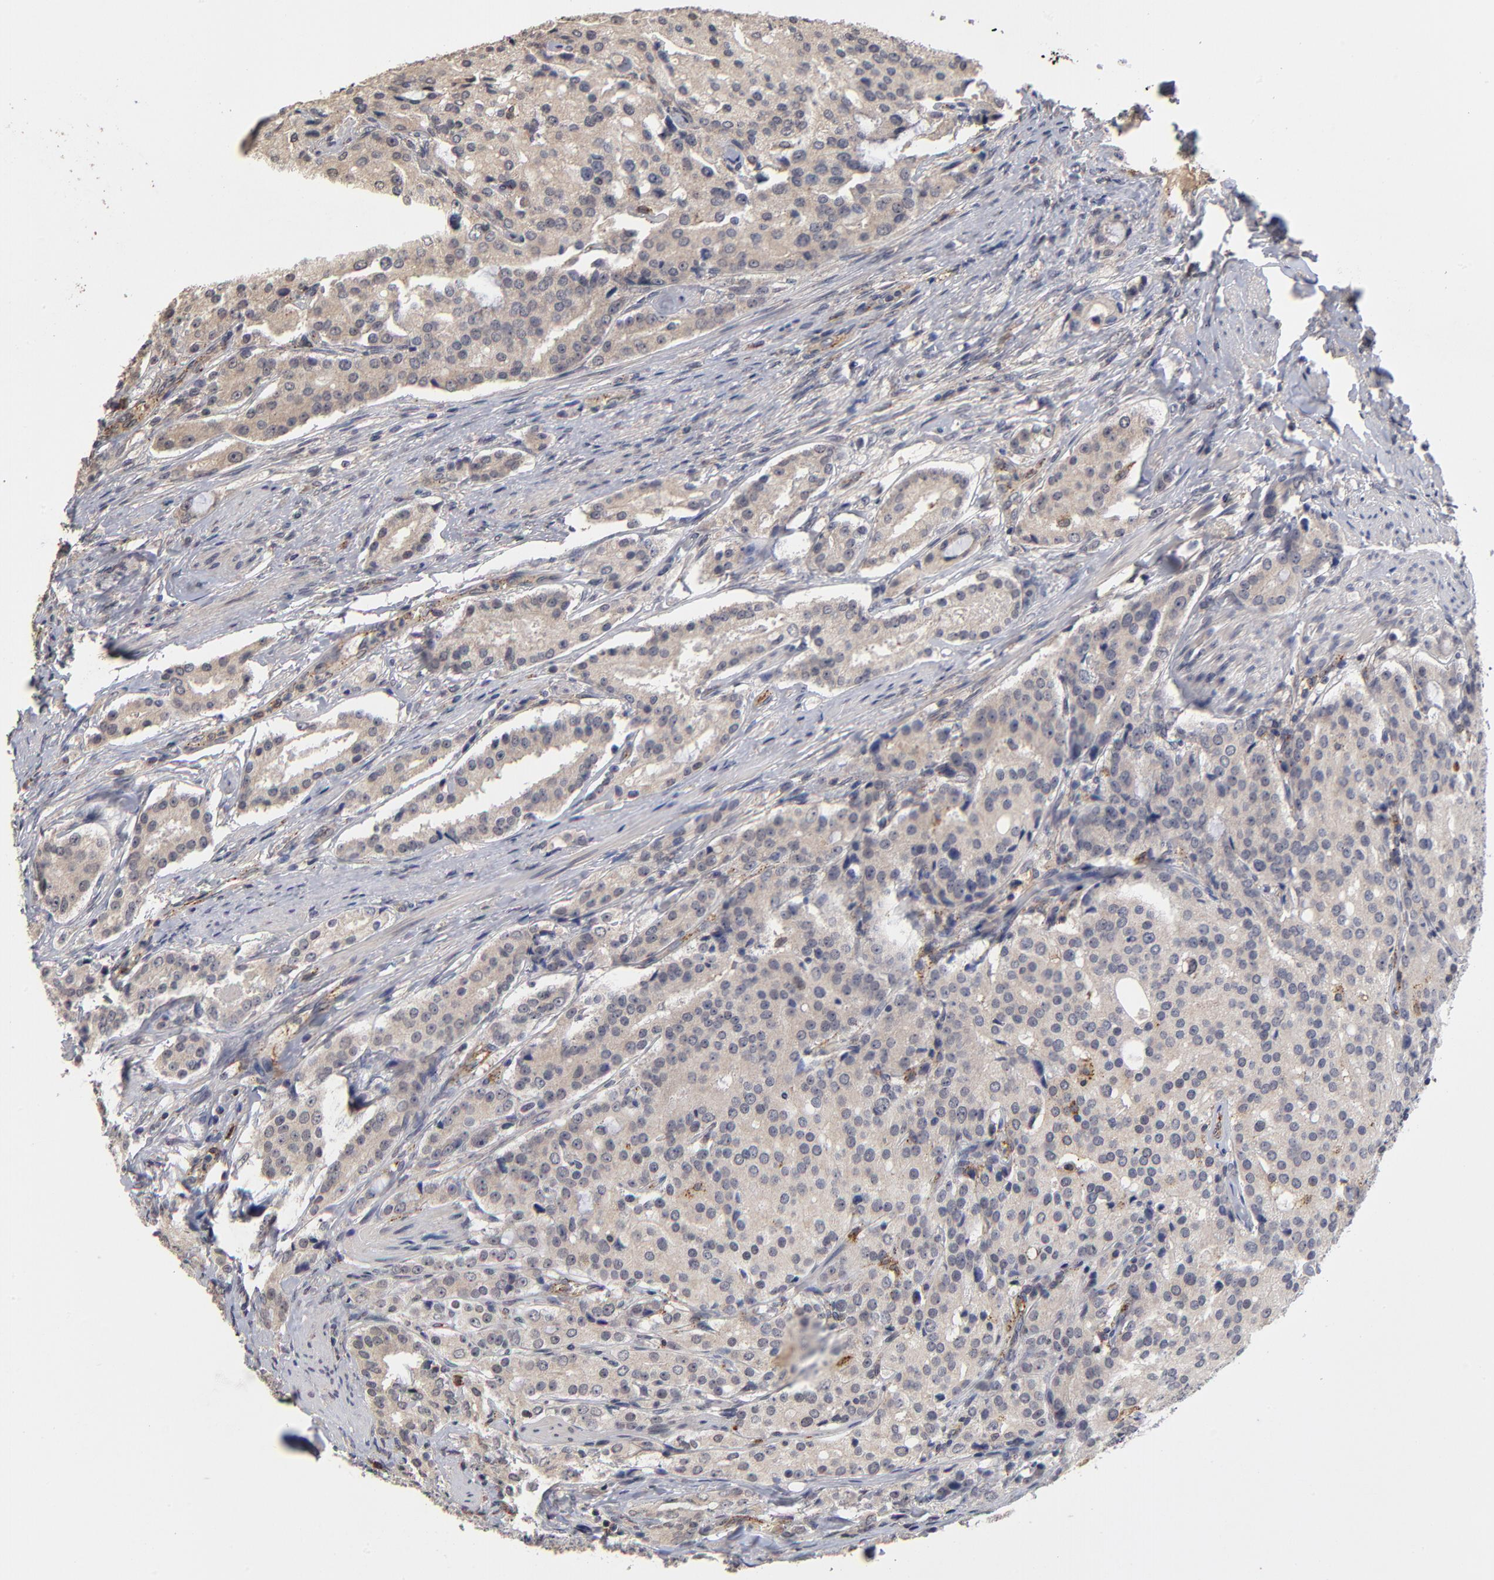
{"staining": {"intensity": "weak", "quantity": "25%-75%", "location": "cytoplasmic/membranous"}, "tissue": "prostate cancer", "cell_type": "Tumor cells", "image_type": "cancer", "snomed": [{"axis": "morphology", "description": "Adenocarcinoma, Medium grade"}, {"axis": "topography", "description": "Prostate"}], "caption": "This photomicrograph displays IHC staining of prostate cancer, with low weak cytoplasmic/membranous expression in approximately 25%-75% of tumor cells.", "gene": "ASB8", "patient": {"sex": "male", "age": 72}}